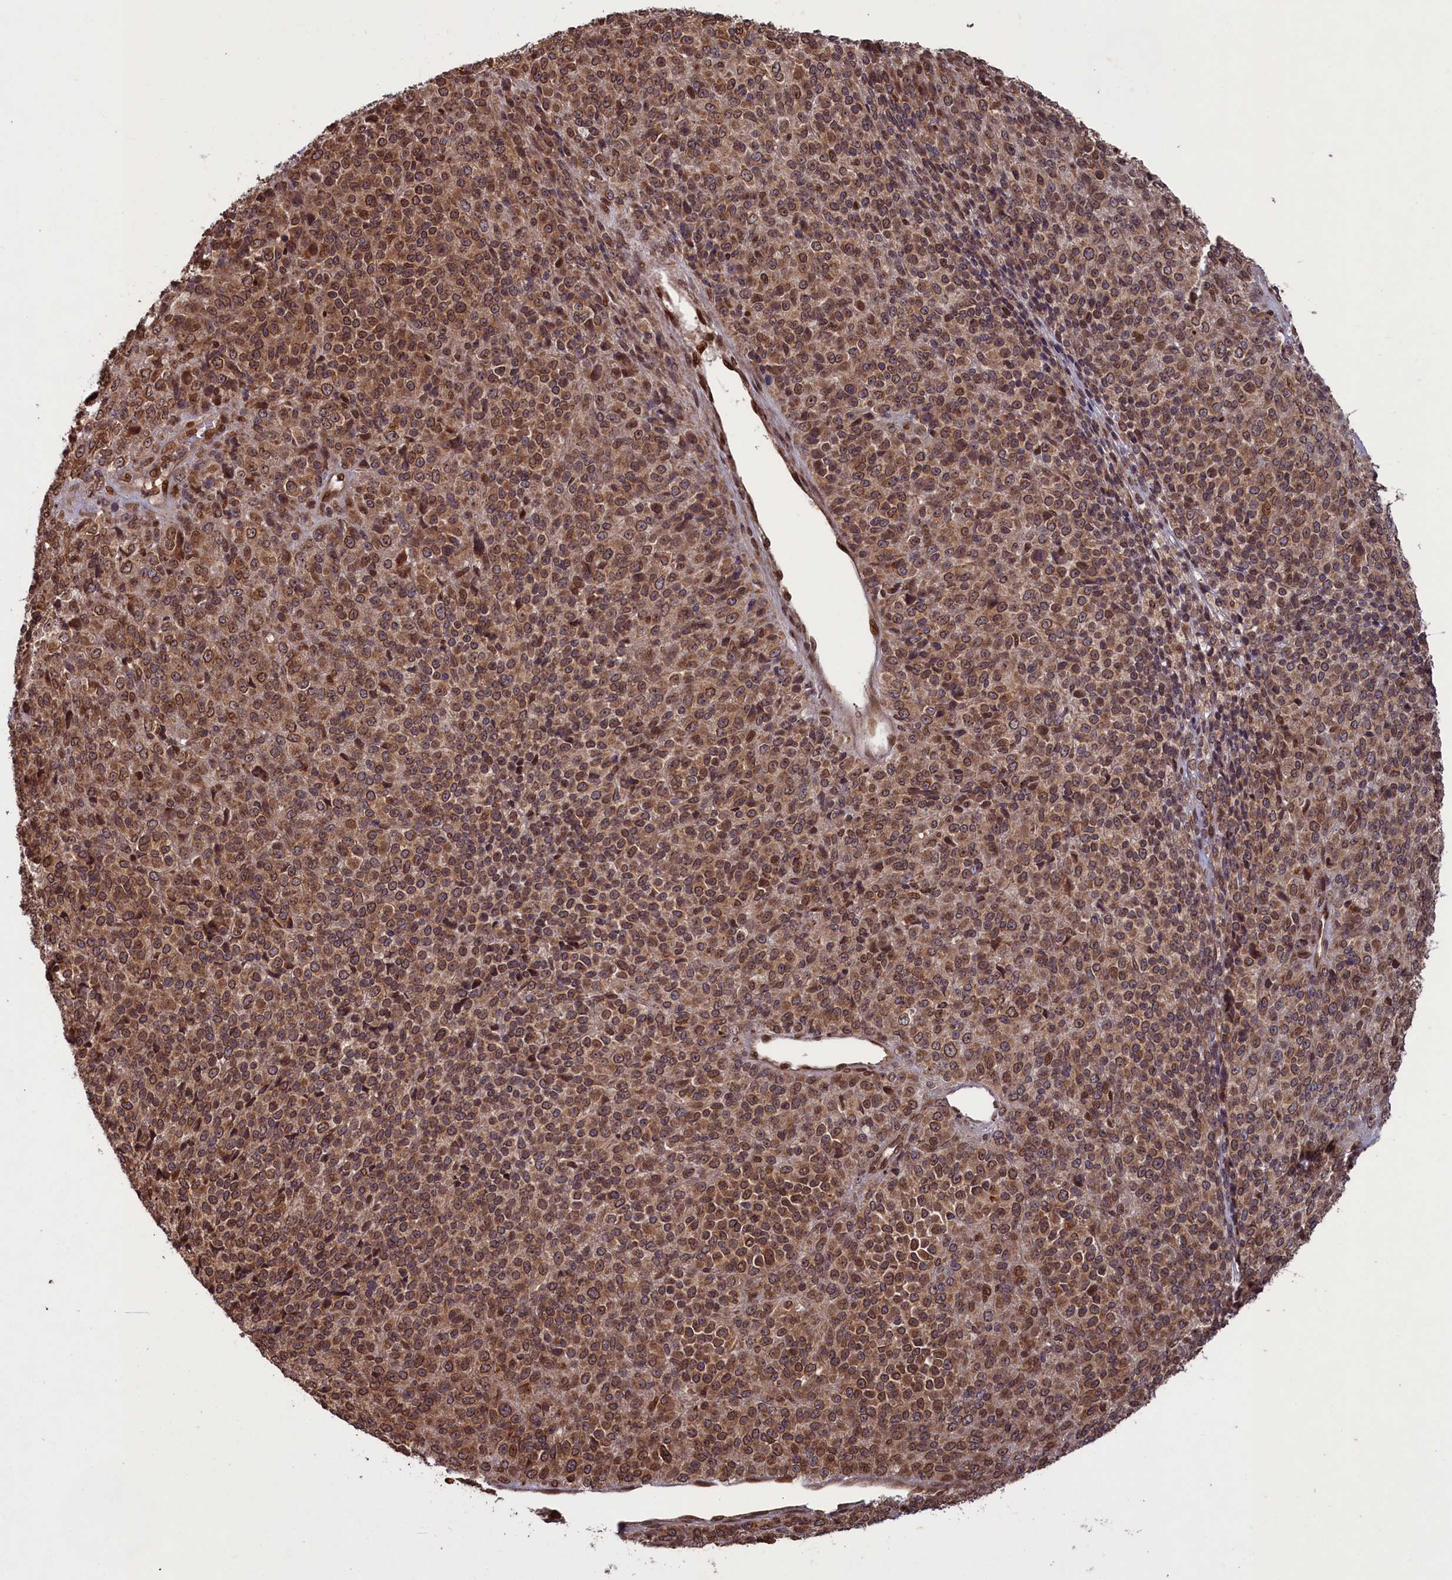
{"staining": {"intensity": "moderate", "quantity": ">75%", "location": "cytoplasmic/membranous,nuclear"}, "tissue": "melanoma", "cell_type": "Tumor cells", "image_type": "cancer", "snomed": [{"axis": "morphology", "description": "Malignant melanoma, Metastatic site"}, {"axis": "topography", "description": "Brain"}], "caption": "Melanoma tissue shows moderate cytoplasmic/membranous and nuclear positivity in about >75% of tumor cells (DAB (3,3'-diaminobenzidine) IHC with brightfield microscopy, high magnification).", "gene": "NAE1", "patient": {"sex": "female", "age": 56}}